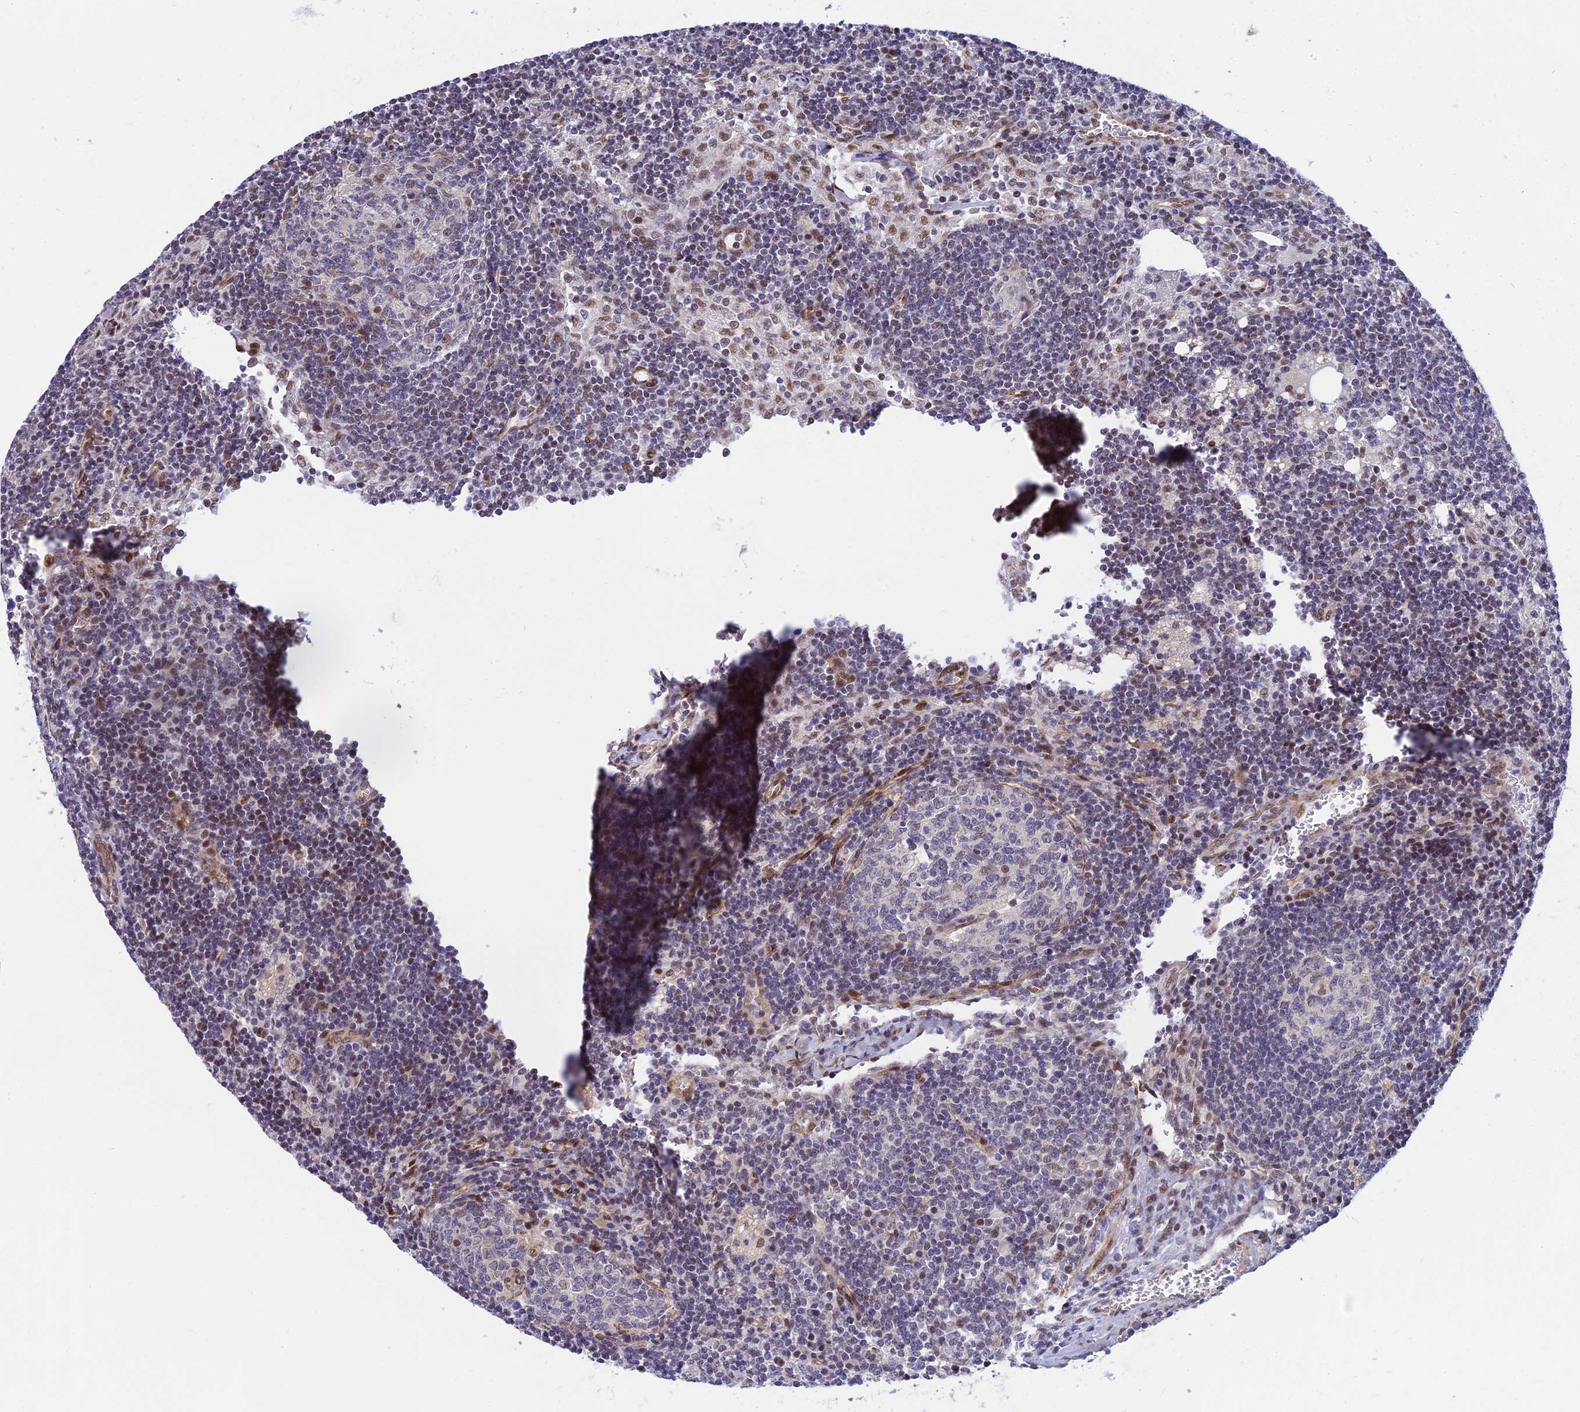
{"staining": {"intensity": "negative", "quantity": "none", "location": "none"}, "tissue": "lymph node", "cell_type": "Germinal center cells", "image_type": "normal", "snomed": [{"axis": "morphology", "description": "Normal tissue, NOS"}, {"axis": "topography", "description": "Lymph node"}], "caption": "This is a photomicrograph of immunohistochemistry (IHC) staining of normal lymph node, which shows no positivity in germinal center cells.", "gene": "CLK4", "patient": {"sex": "female", "age": 73}}